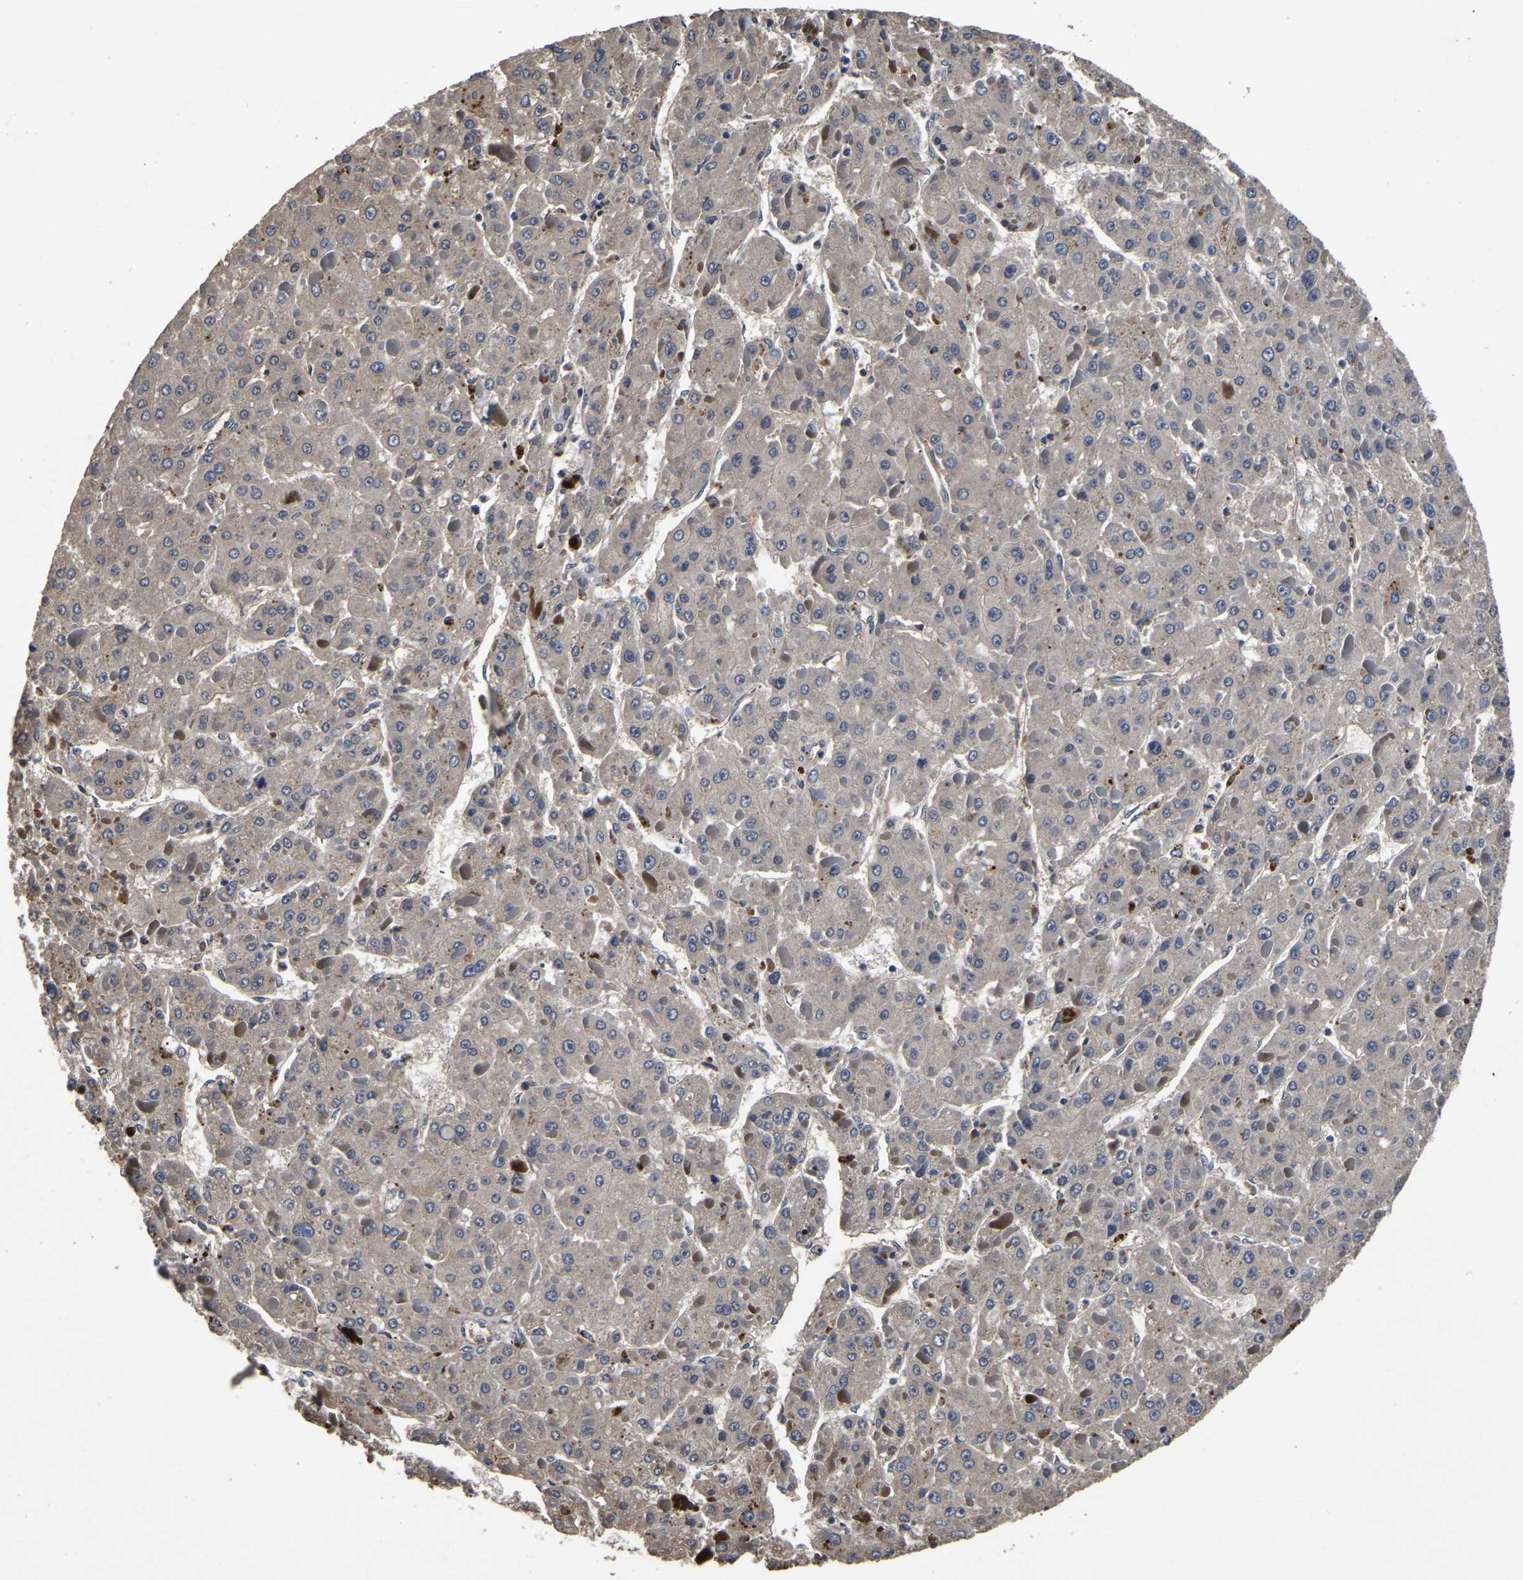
{"staining": {"intensity": "weak", "quantity": "<25%", "location": "cytoplasmic/membranous"}, "tissue": "liver cancer", "cell_type": "Tumor cells", "image_type": "cancer", "snomed": [{"axis": "morphology", "description": "Carcinoma, Hepatocellular, NOS"}, {"axis": "topography", "description": "Liver"}], "caption": "This image is of liver hepatocellular carcinoma stained with IHC to label a protein in brown with the nuclei are counter-stained blue. There is no staining in tumor cells.", "gene": "CRYZL1", "patient": {"sex": "female", "age": 73}}